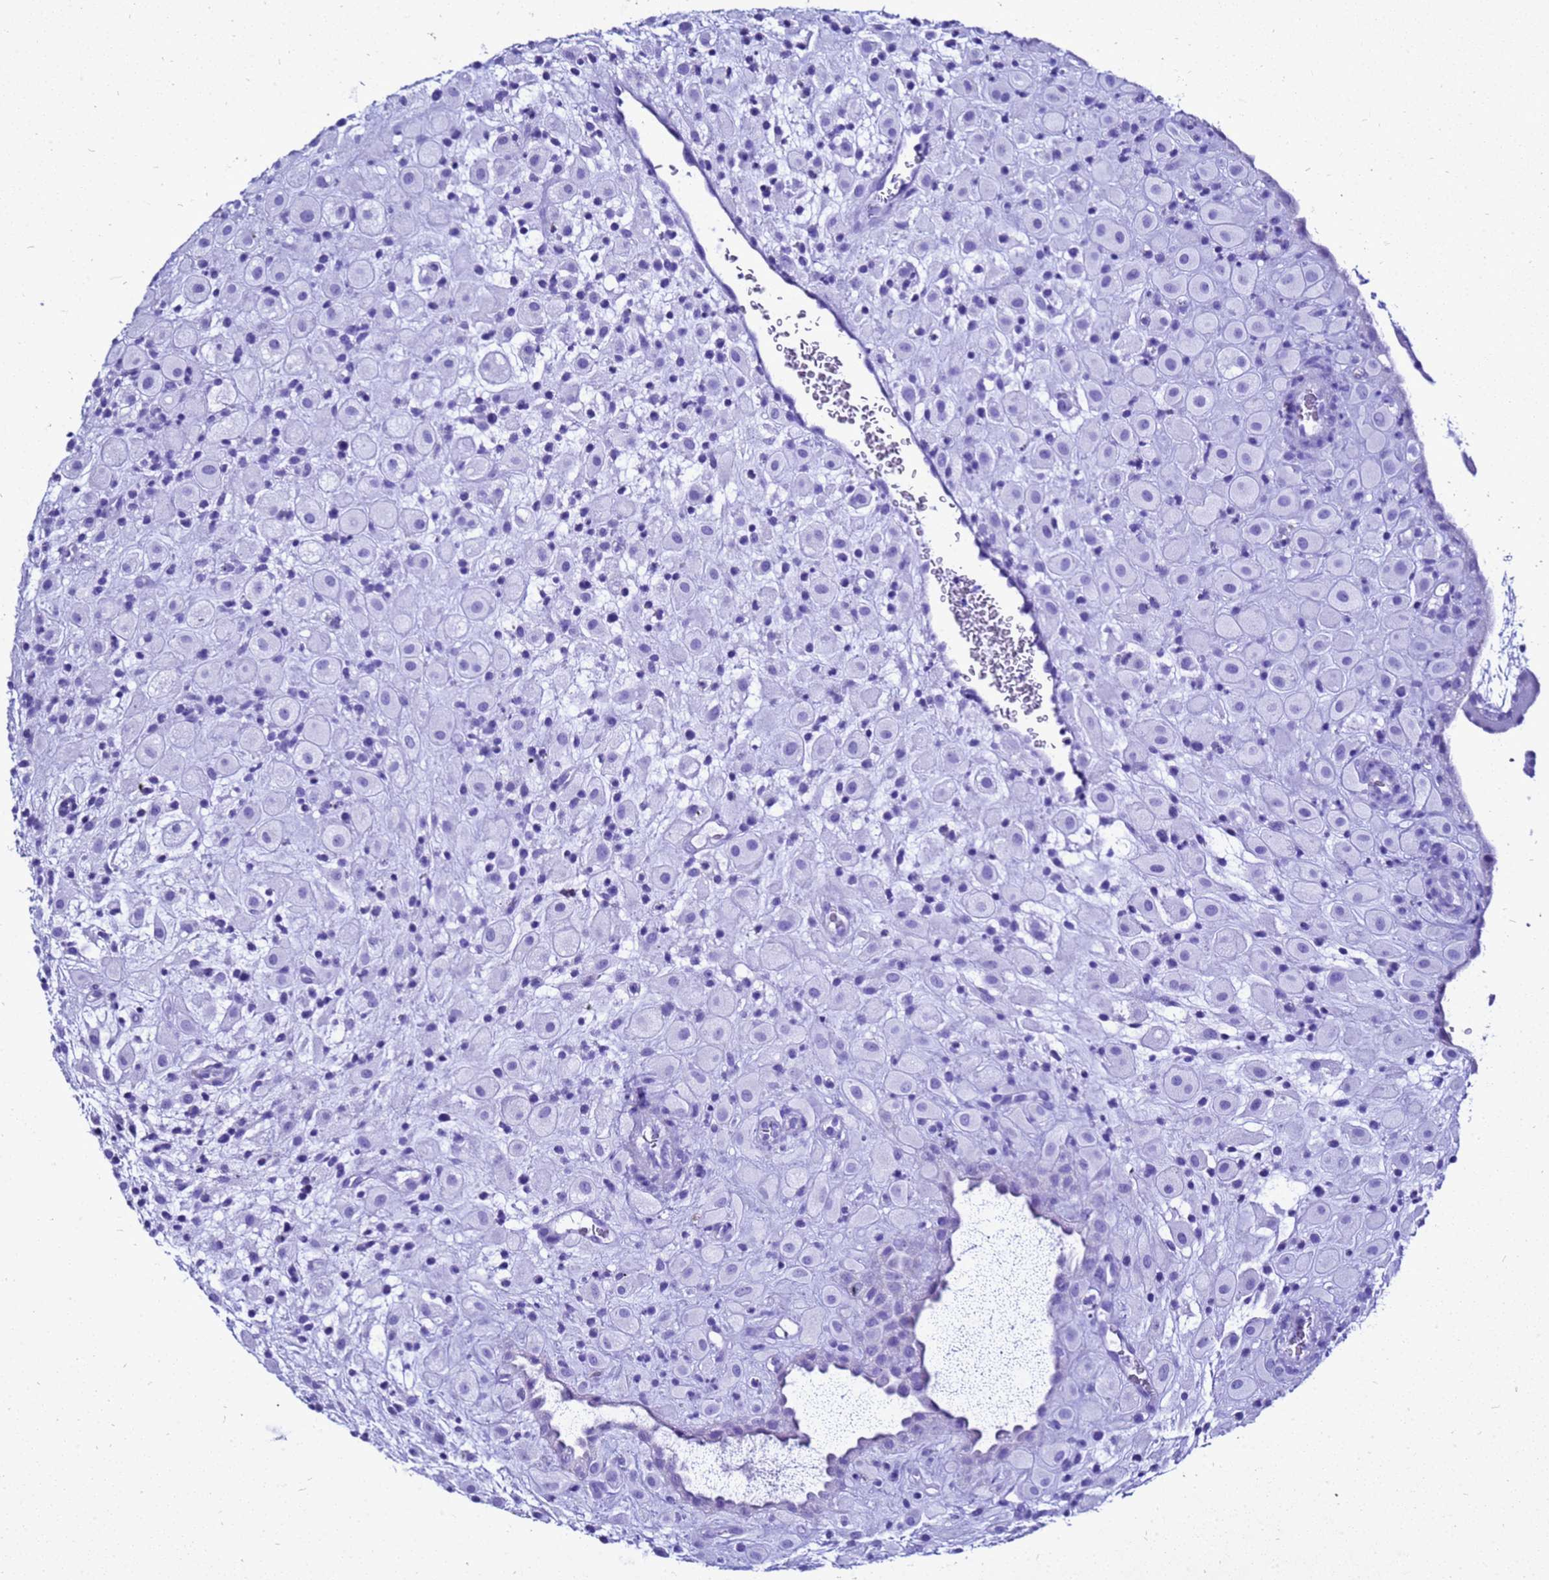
{"staining": {"intensity": "negative", "quantity": "none", "location": "none"}, "tissue": "placenta", "cell_type": "Decidual cells", "image_type": "normal", "snomed": [{"axis": "morphology", "description": "Normal tissue, NOS"}, {"axis": "topography", "description": "Placenta"}], "caption": "The photomicrograph exhibits no significant positivity in decidual cells of placenta.", "gene": "LIPF", "patient": {"sex": "female", "age": 35}}